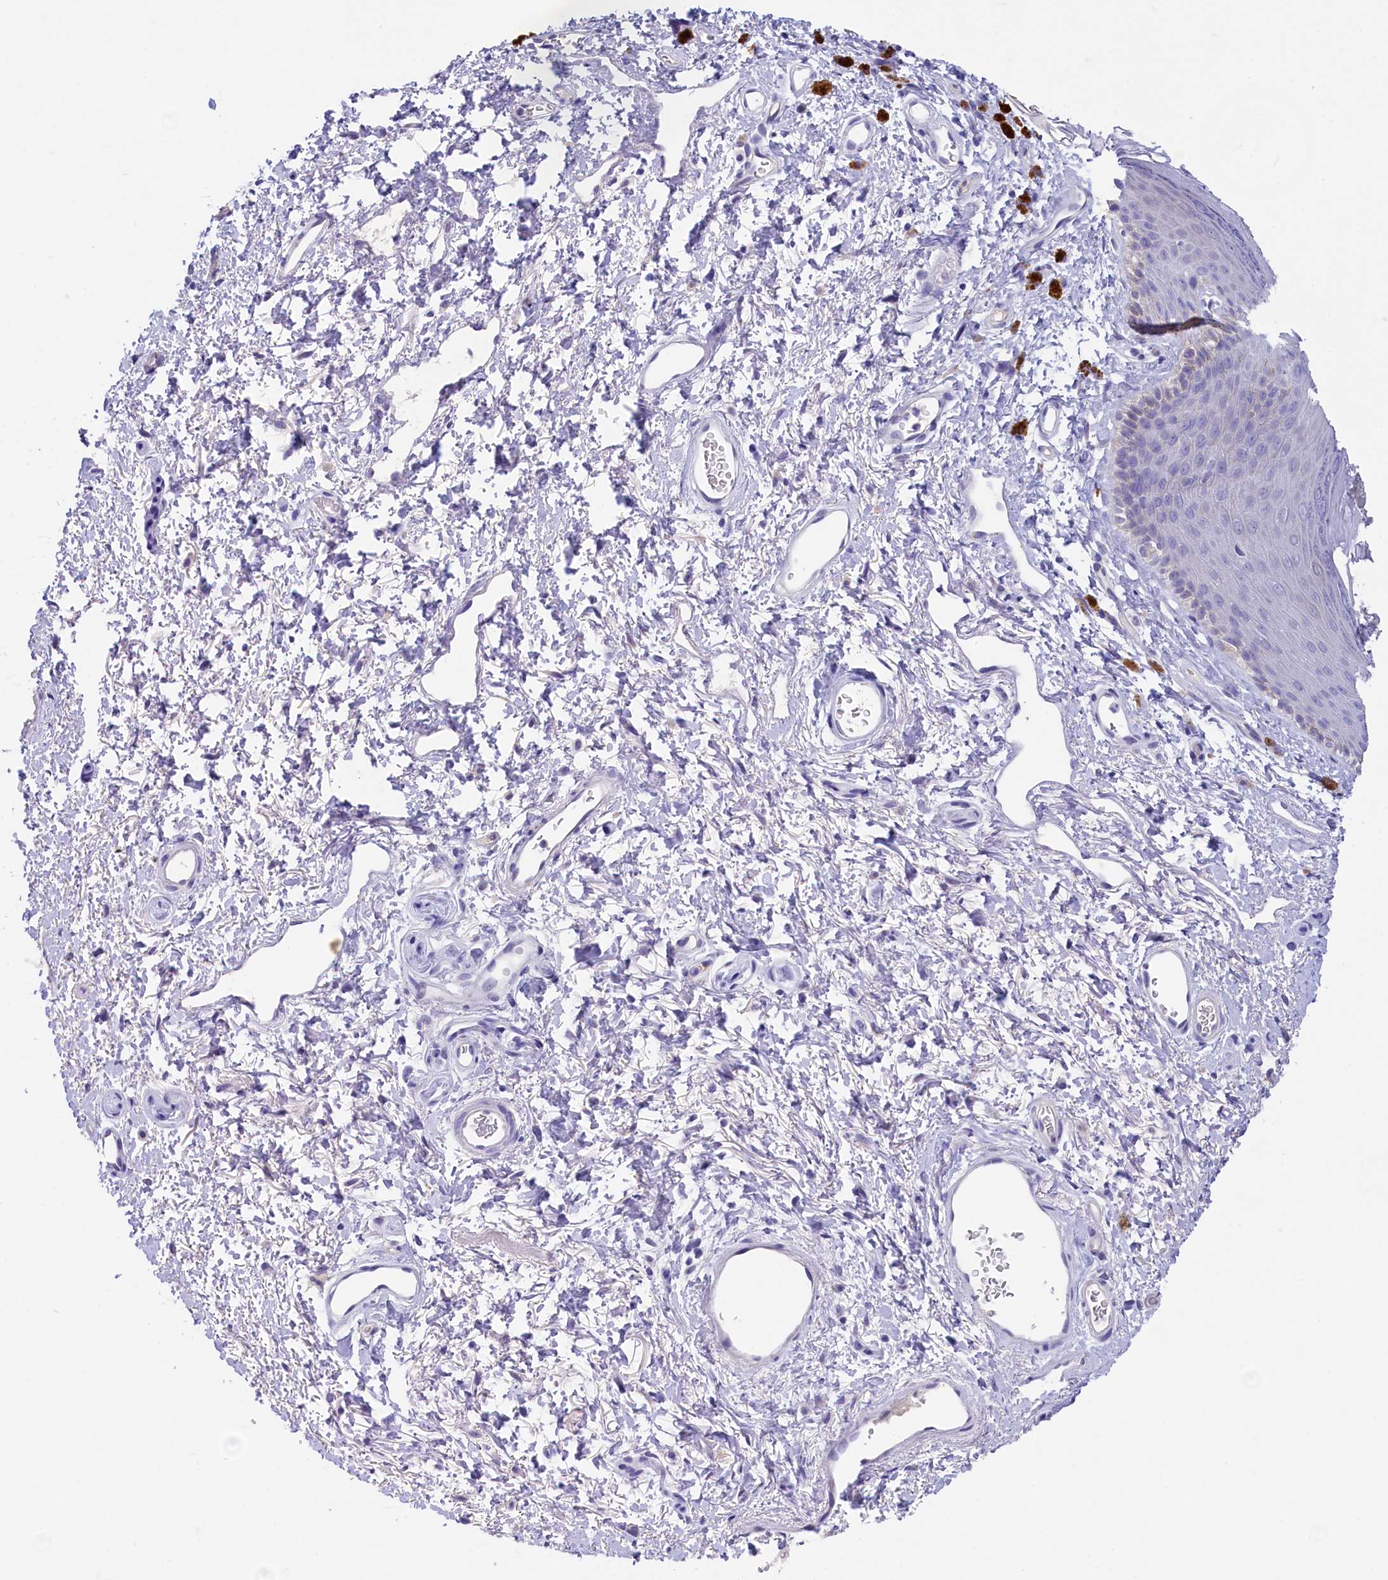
{"staining": {"intensity": "negative", "quantity": "none", "location": "none"}, "tissue": "skin", "cell_type": "Epidermal cells", "image_type": "normal", "snomed": [{"axis": "morphology", "description": "Normal tissue, NOS"}, {"axis": "topography", "description": "Anal"}], "caption": "Epidermal cells are negative for brown protein staining in unremarkable skin.", "gene": "ZSWIM4", "patient": {"sex": "female", "age": 46}}